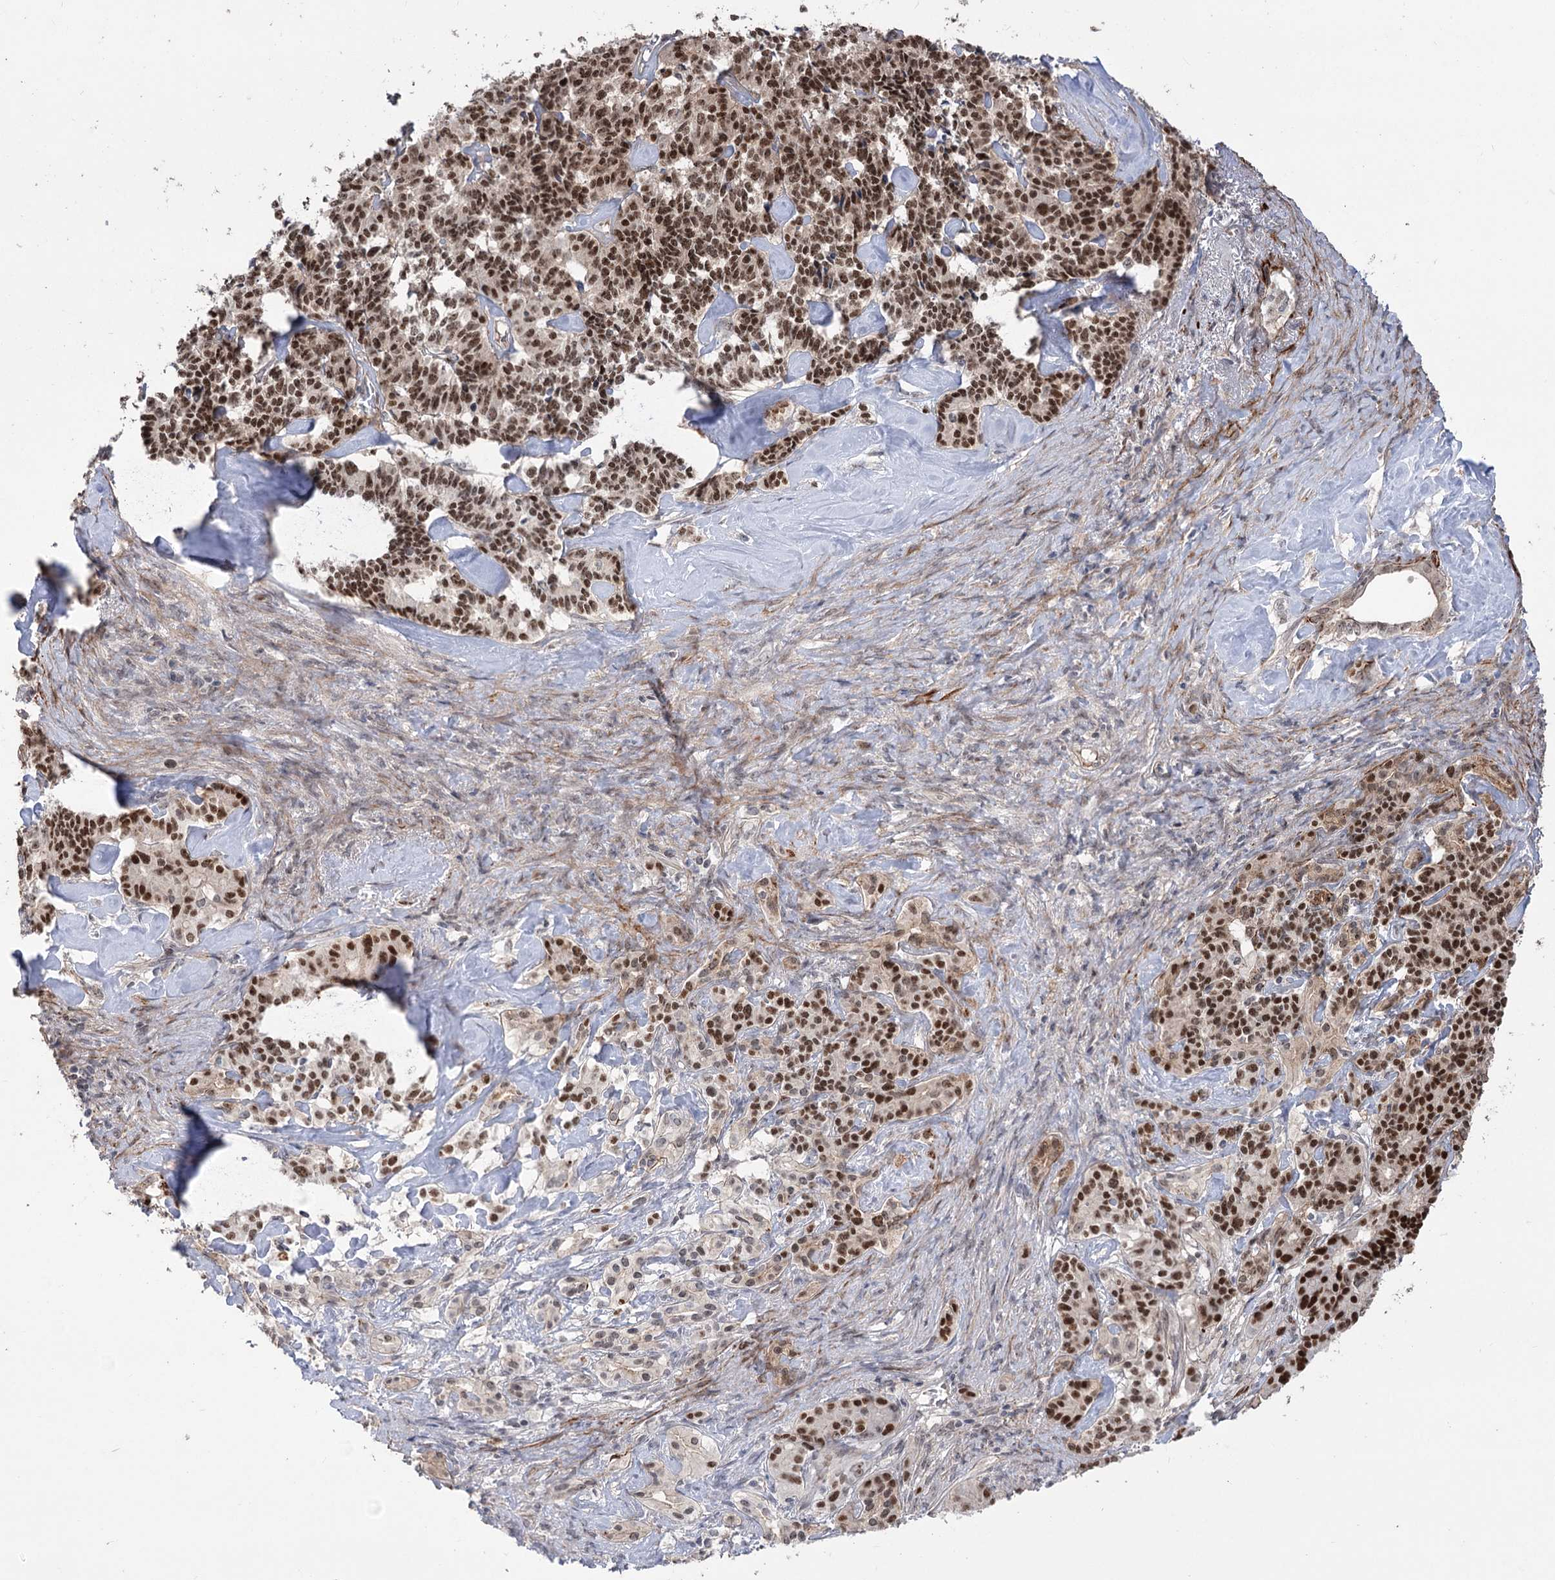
{"staining": {"intensity": "strong", "quantity": ">75%", "location": "nuclear"}, "tissue": "pancreatic cancer", "cell_type": "Tumor cells", "image_type": "cancer", "snomed": [{"axis": "morphology", "description": "Adenocarcinoma, NOS"}, {"axis": "topography", "description": "Pancreas"}], "caption": "Protein expression analysis of adenocarcinoma (pancreatic) displays strong nuclear staining in about >75% of tumor cells.", "gene": "ZSCAN23", "patient": {"sex": "female", "age": 74}}